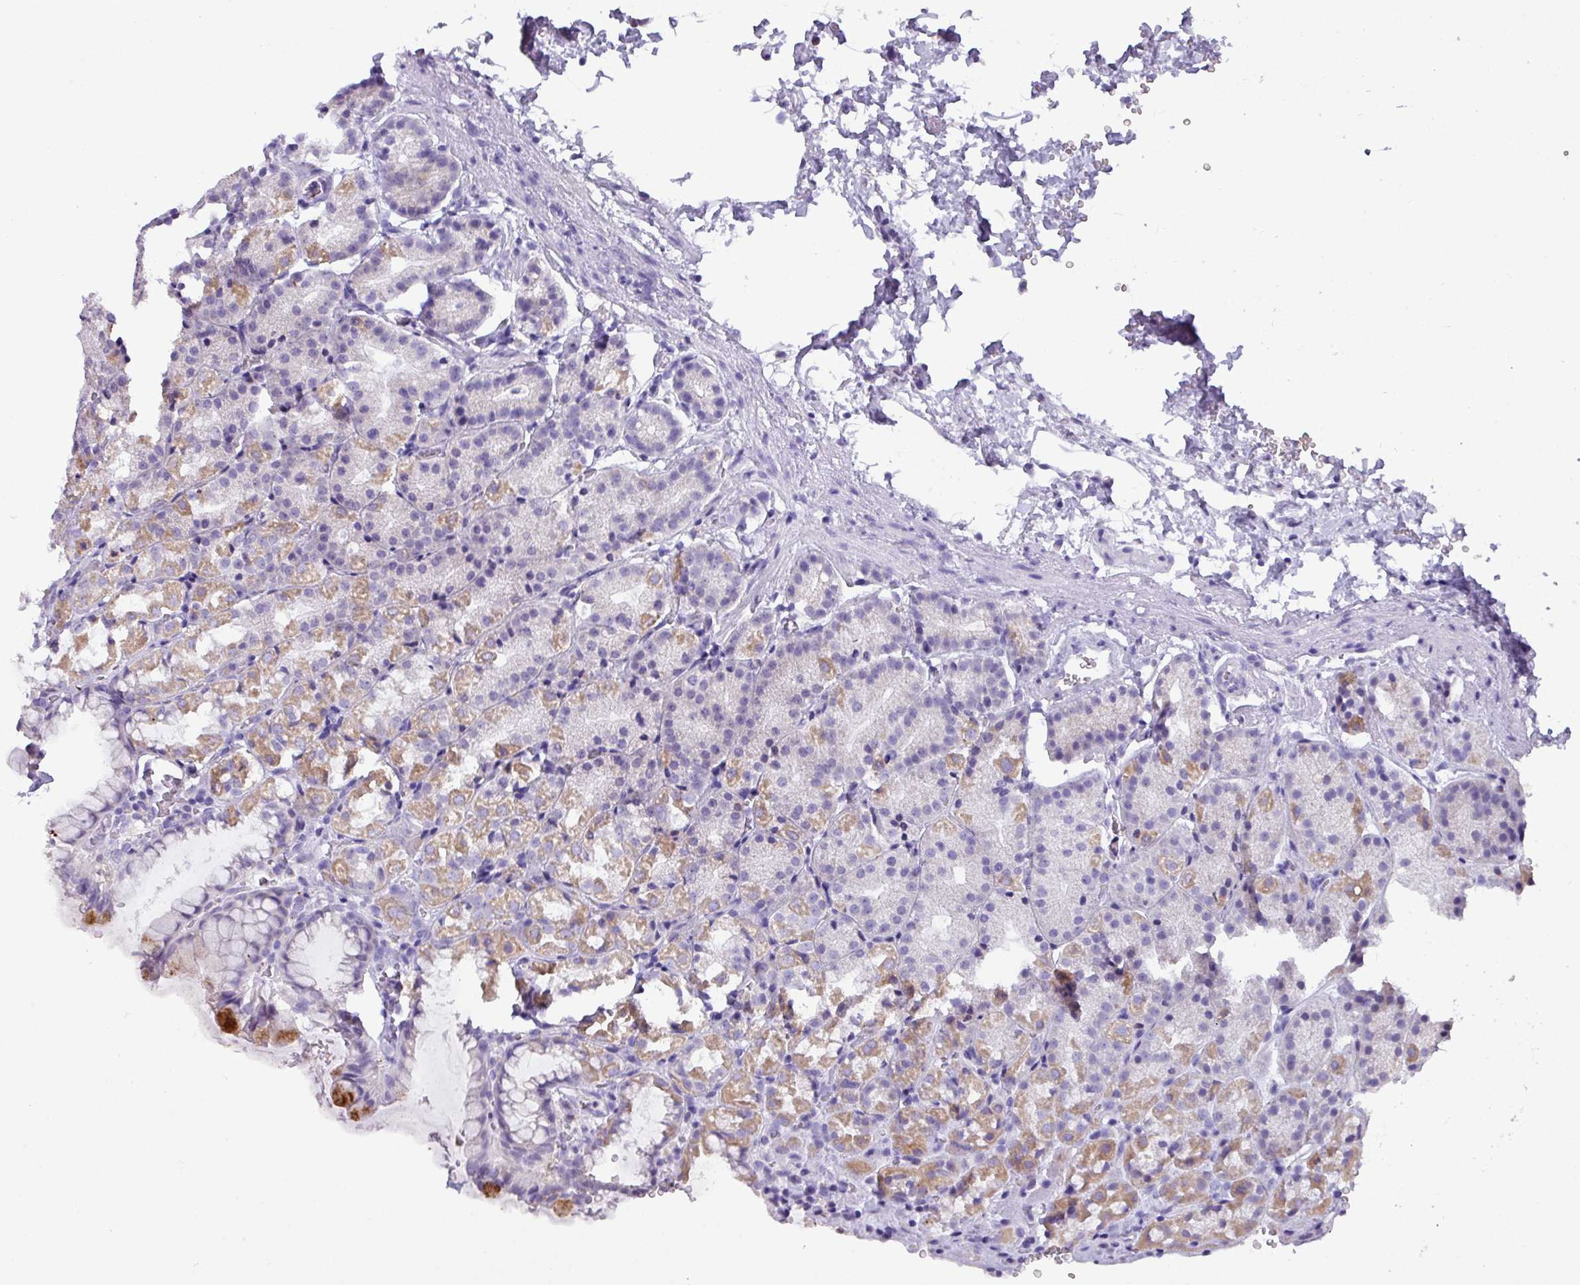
{"staining": {"intensity": "moderate", "quantity": "<25%", "location": "cytoplasmic/membranous"}, "tissue": "stomach", "cell_type": "Glandular cells", "image_type": "normal", "snomed": [{"axis": "morphology", "description": "Normal tissue, NOS"}, {"axis": "topography", "description": "Stomach, upper"}], "caption": "Immunohistochemistry micrograph of benign stomach: stomach stained using immunohistochemistry shows low levels of moderate protein expression localized specifically in the cytoplasmic/membranous of glandular cells, appearing as a cytoplasmic/membranous brown color.", "gene": "NCCRP1", "patient": {"sex": "female", "age": 81}}